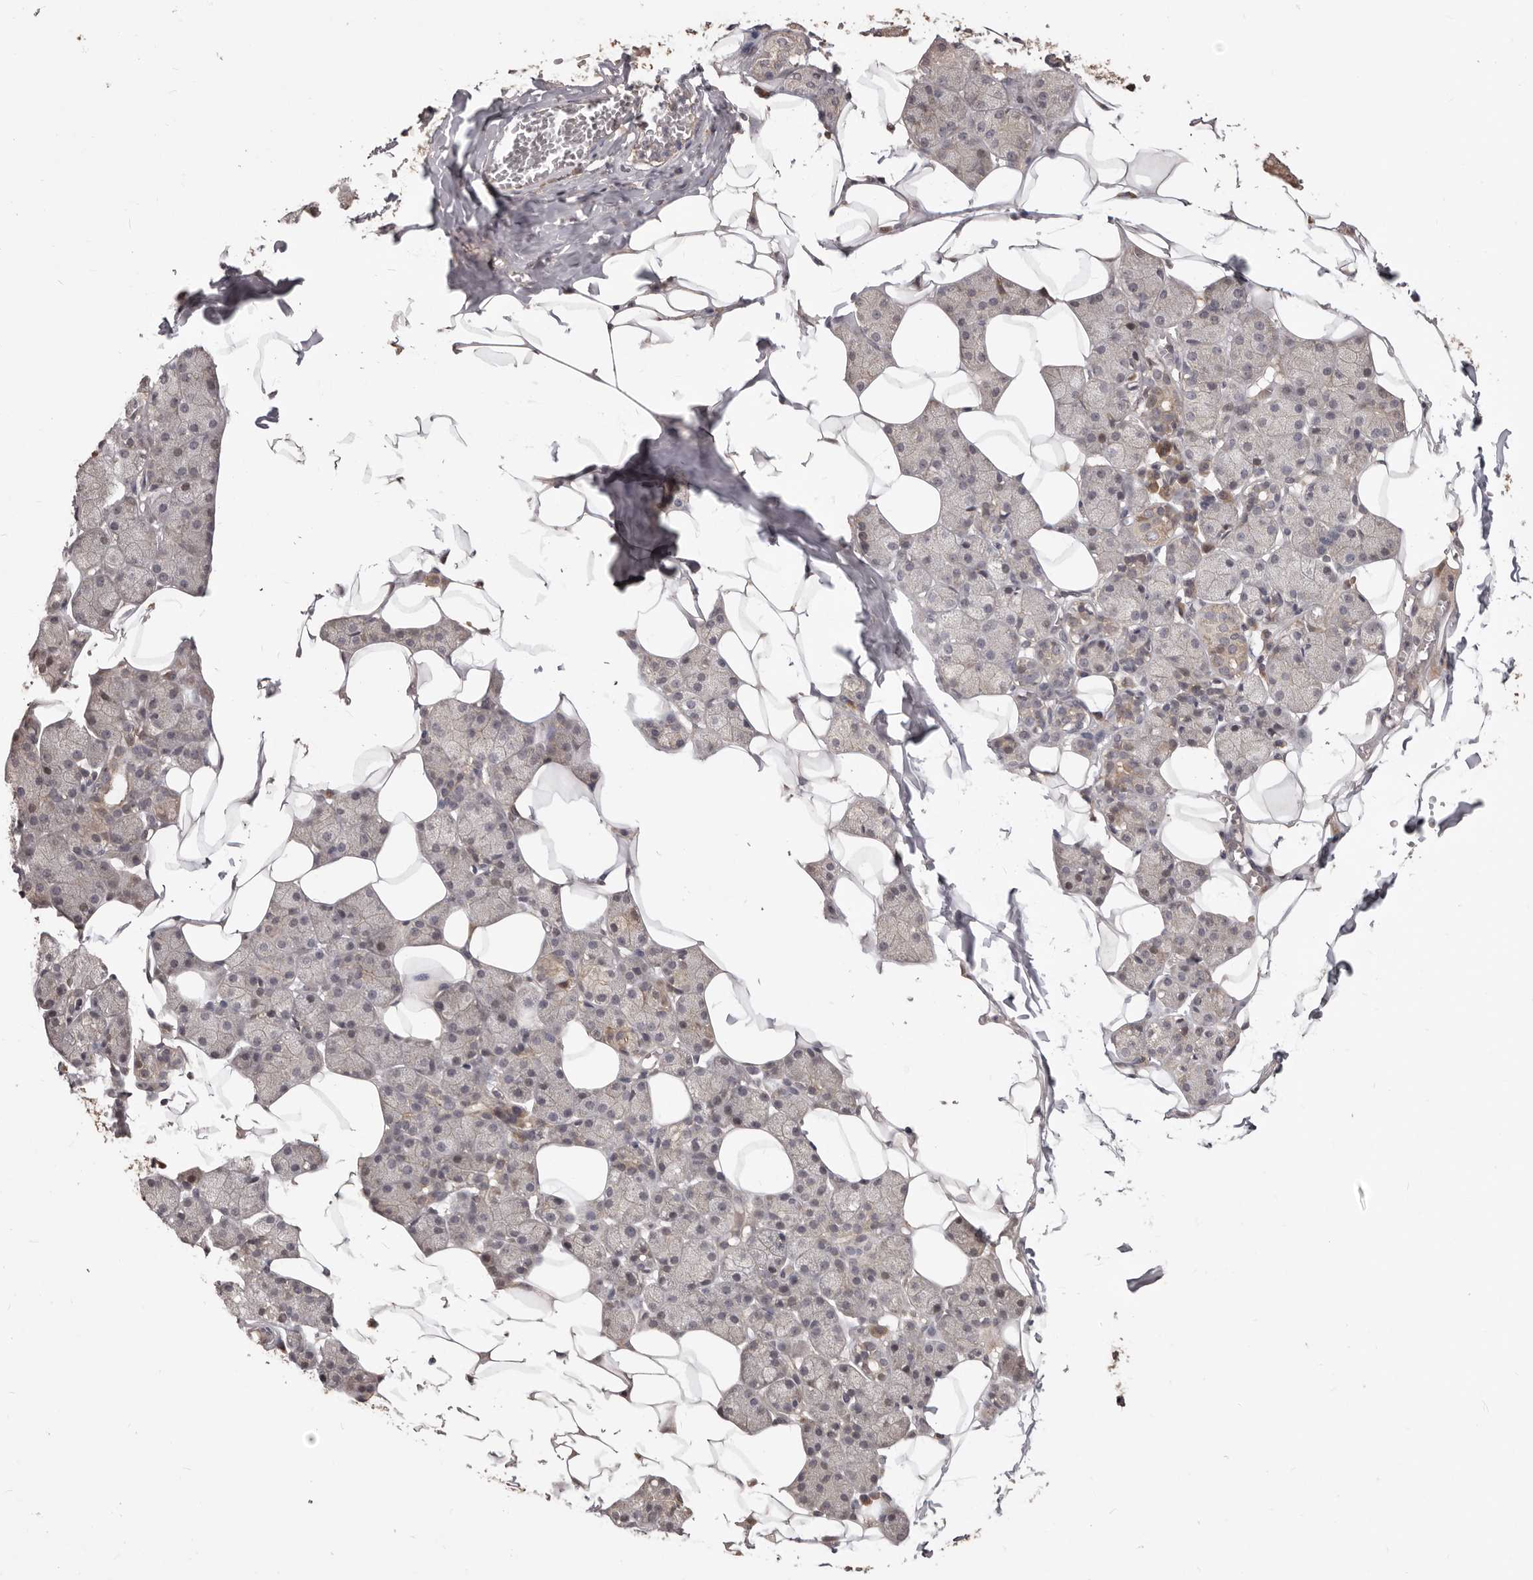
{"staining": {"intensity": "moderate", "quantity": "25%-75%", "location": "cytoplasmic/membranous"}, "tissue": "salivary gland", "cell_type": "Glandular cells", "image_type": "normal", "snomed": [{"axis": "morphology", "description": "Normal tissue, NOS"}, {"axis": "topography", "description": "Salivary gland"}], "caption": "Immunohistochemical staining of normal human salivary gland demonstrates medium levels of moderate cytoplasmic/membranous staining in approximately 25%-75% of glandular cells.", "gene": "MTO1", "patient": {"sex": "female", "age": 33}}